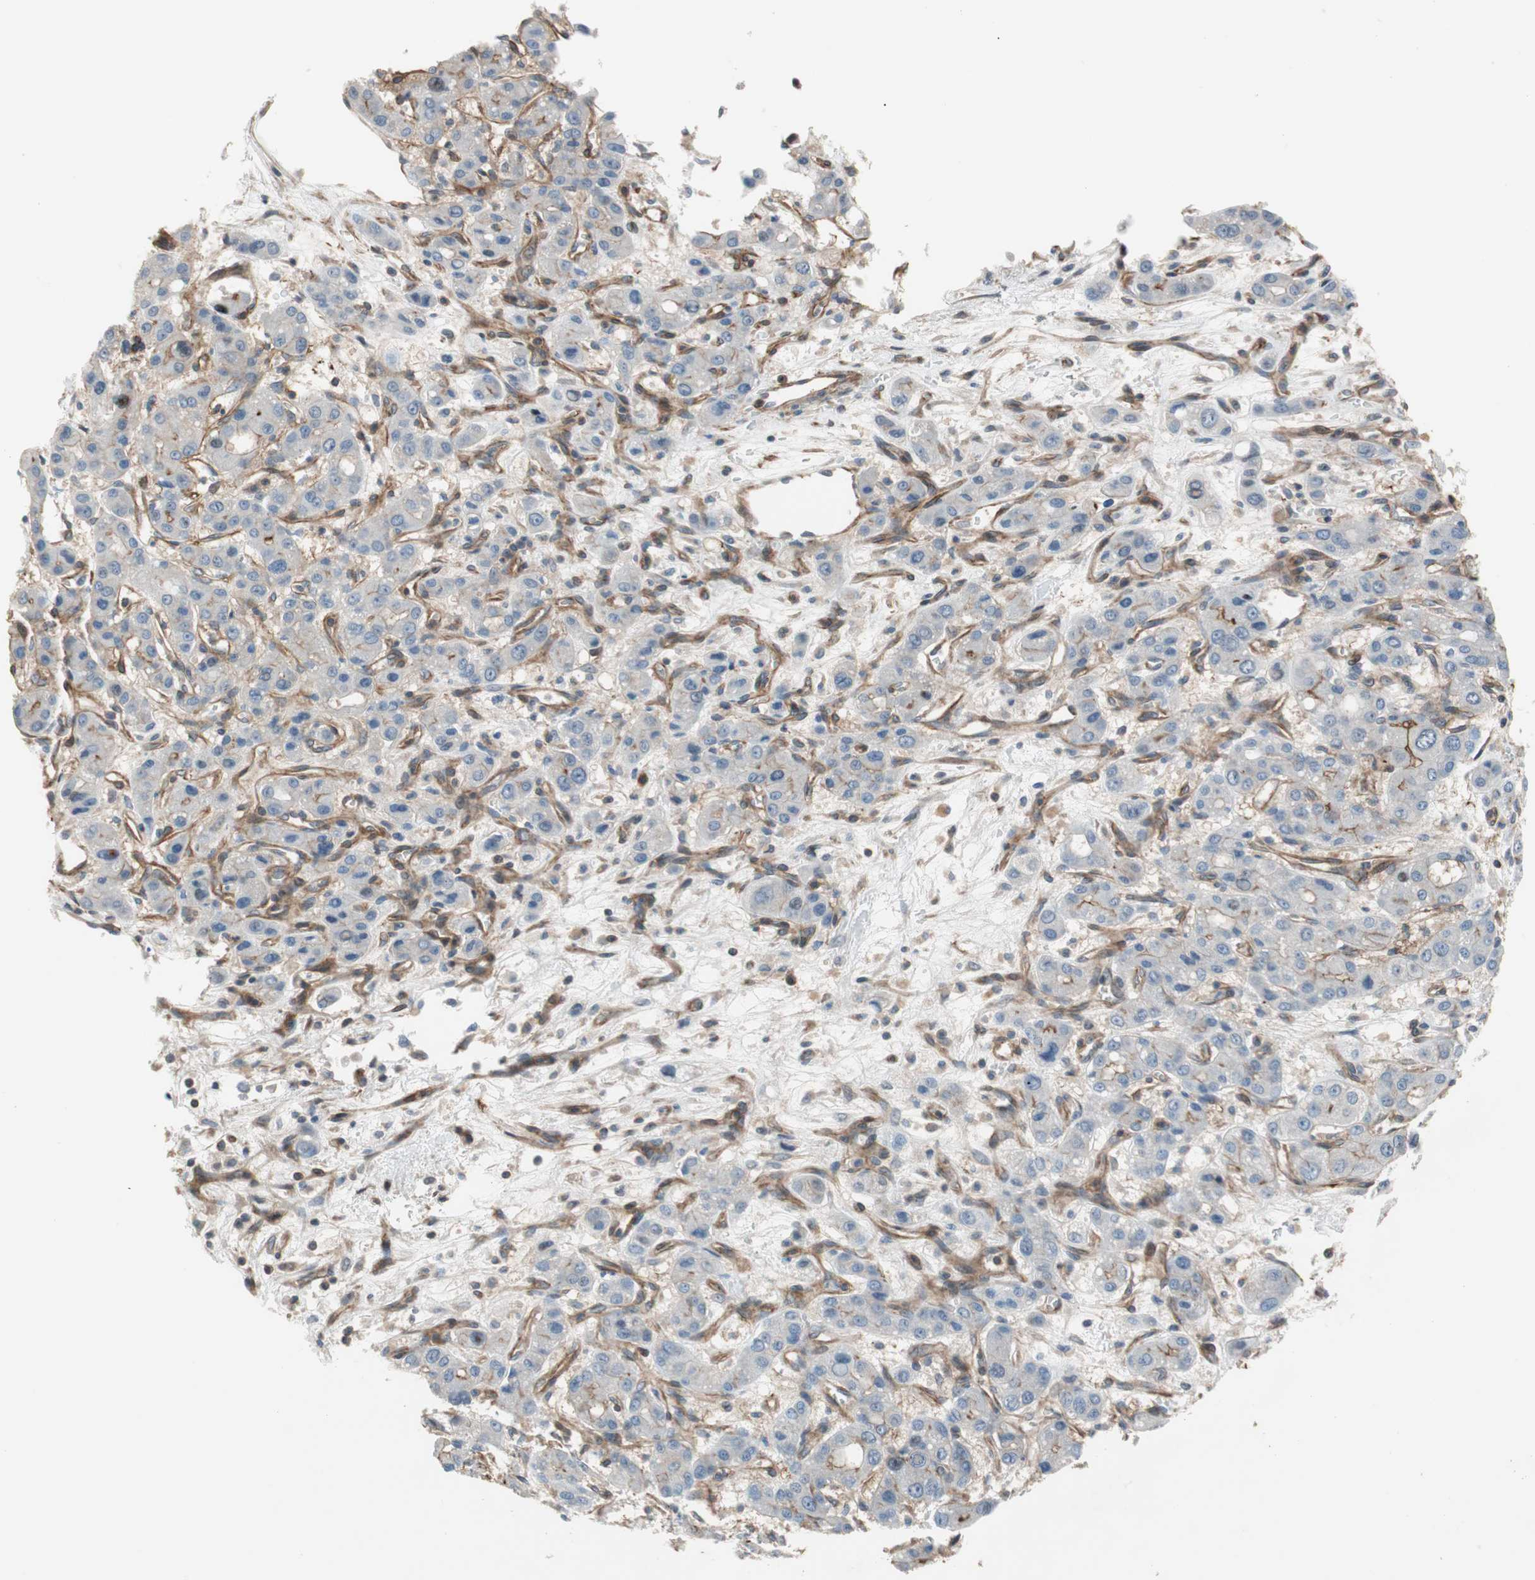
{"staining": {"intensity": "negative", "quantity": "none", "location": "none"}, "tissue": "liver cancer", "cell_type": "Tumor cells", "image_type": "cancer", "snomed": [{"axis": "morphology", "description": "Carcinoma, Hepatocellular, NOS"}, {"axis": "topography", "description": "Liver"}], "caption": "IHC photomicrograph of liver cancer stained for a protein (brown), which shows no expression in tumor cells. The staining was performed using DAB to visualize the protein expression in brown, while the nuclei were stained in blue with hematoxylin (Magnification: 20x).", "gene": "GRHL1", "patient": {"sex": "male", "age": 55}}